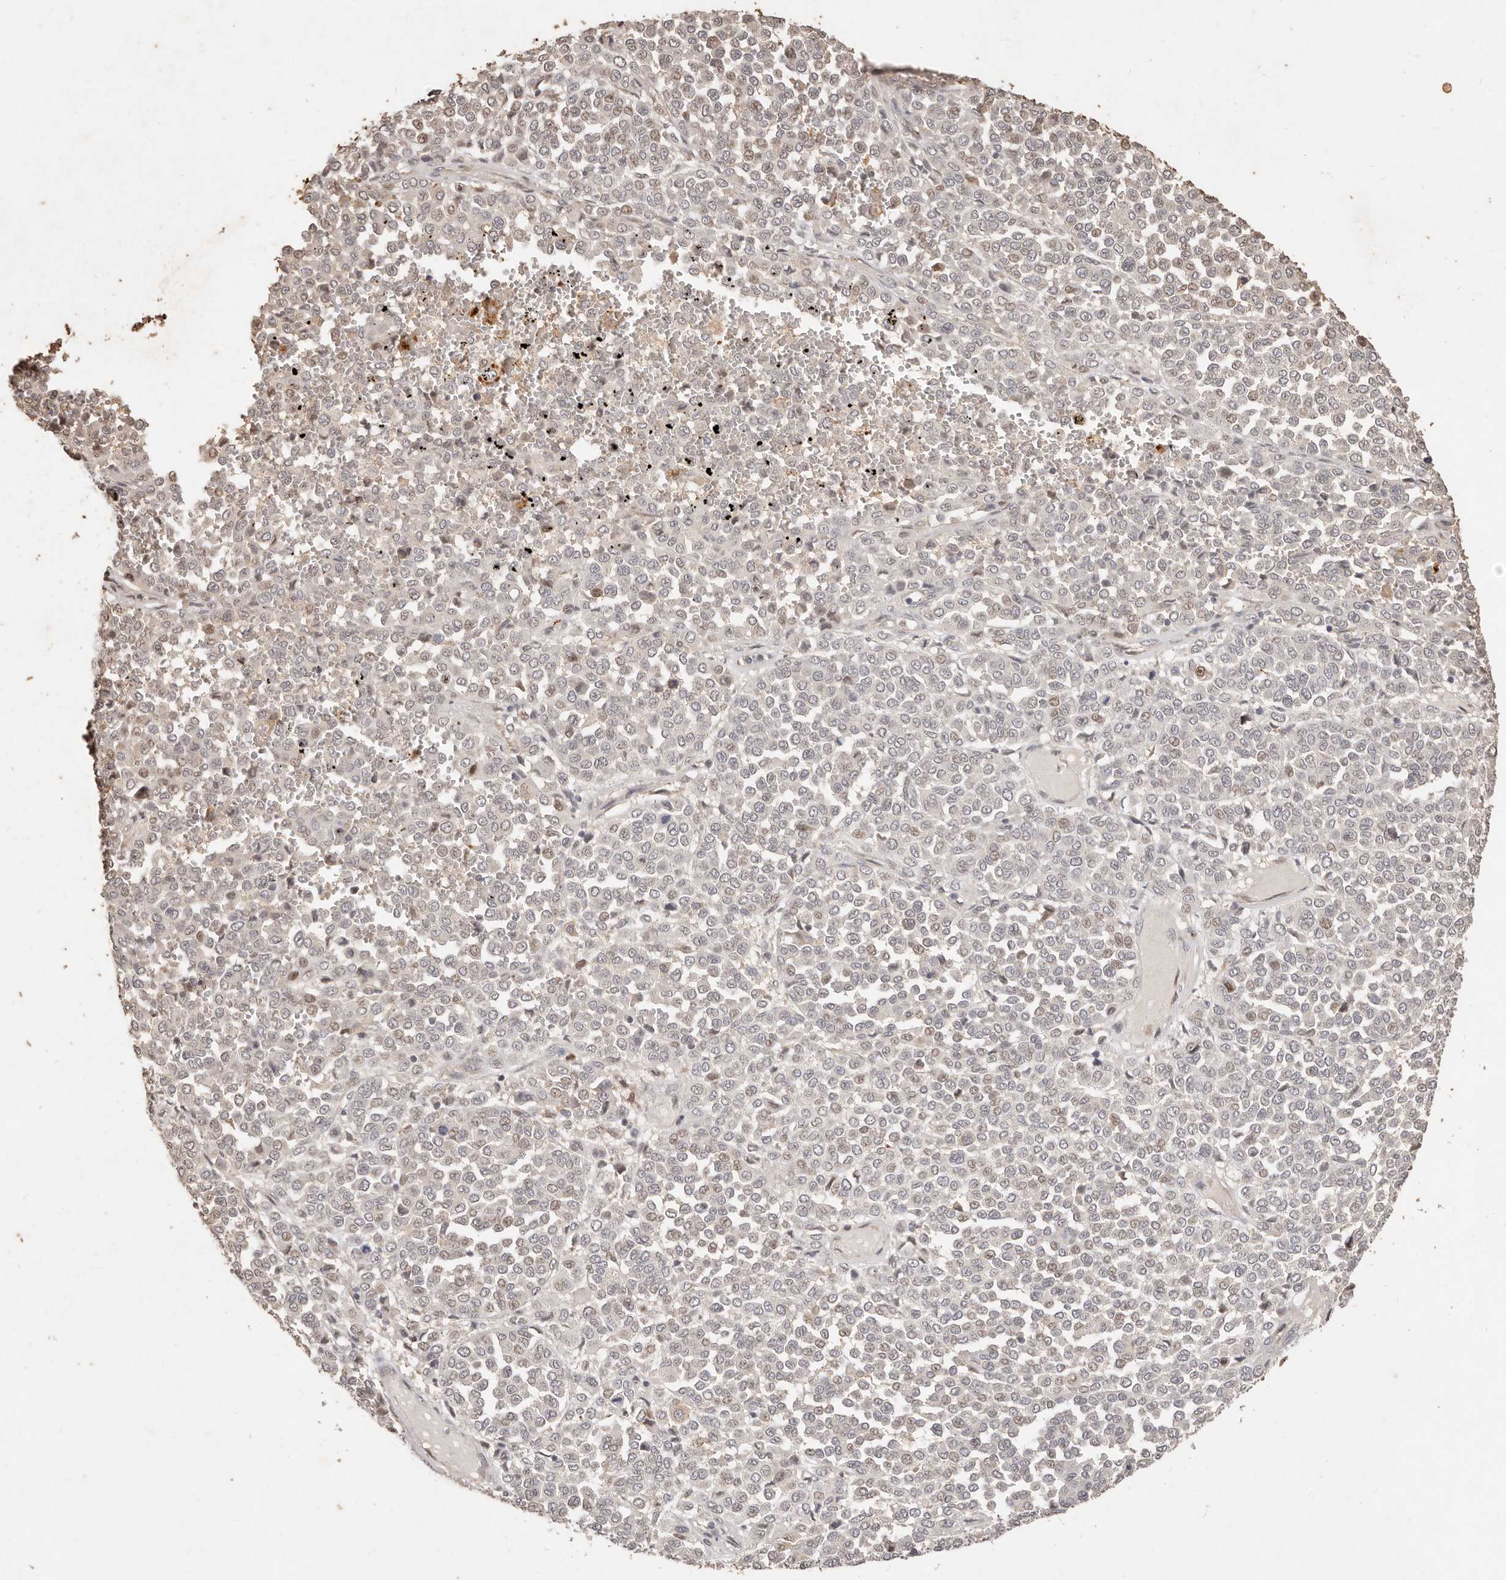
{"staining": {"intensity": "negative", "quantity": "none", "location": "none"}, "tissue": "melanoma", "cell_type": "Tumor cells", "image_type": "cancer", "snomed": [{"axis": "morphology", "description": "Malignant melanoma, Metastatic site"}, {"axis": "topography", "description": "Pancreas"}], "caption": "Immunohistochemistry (IHC) of malignant melanoma (metastatic site) exhibits no positivity in tumor cells.", "gene": "KIF9", "patient": {"sex": "female", "age": 30}}